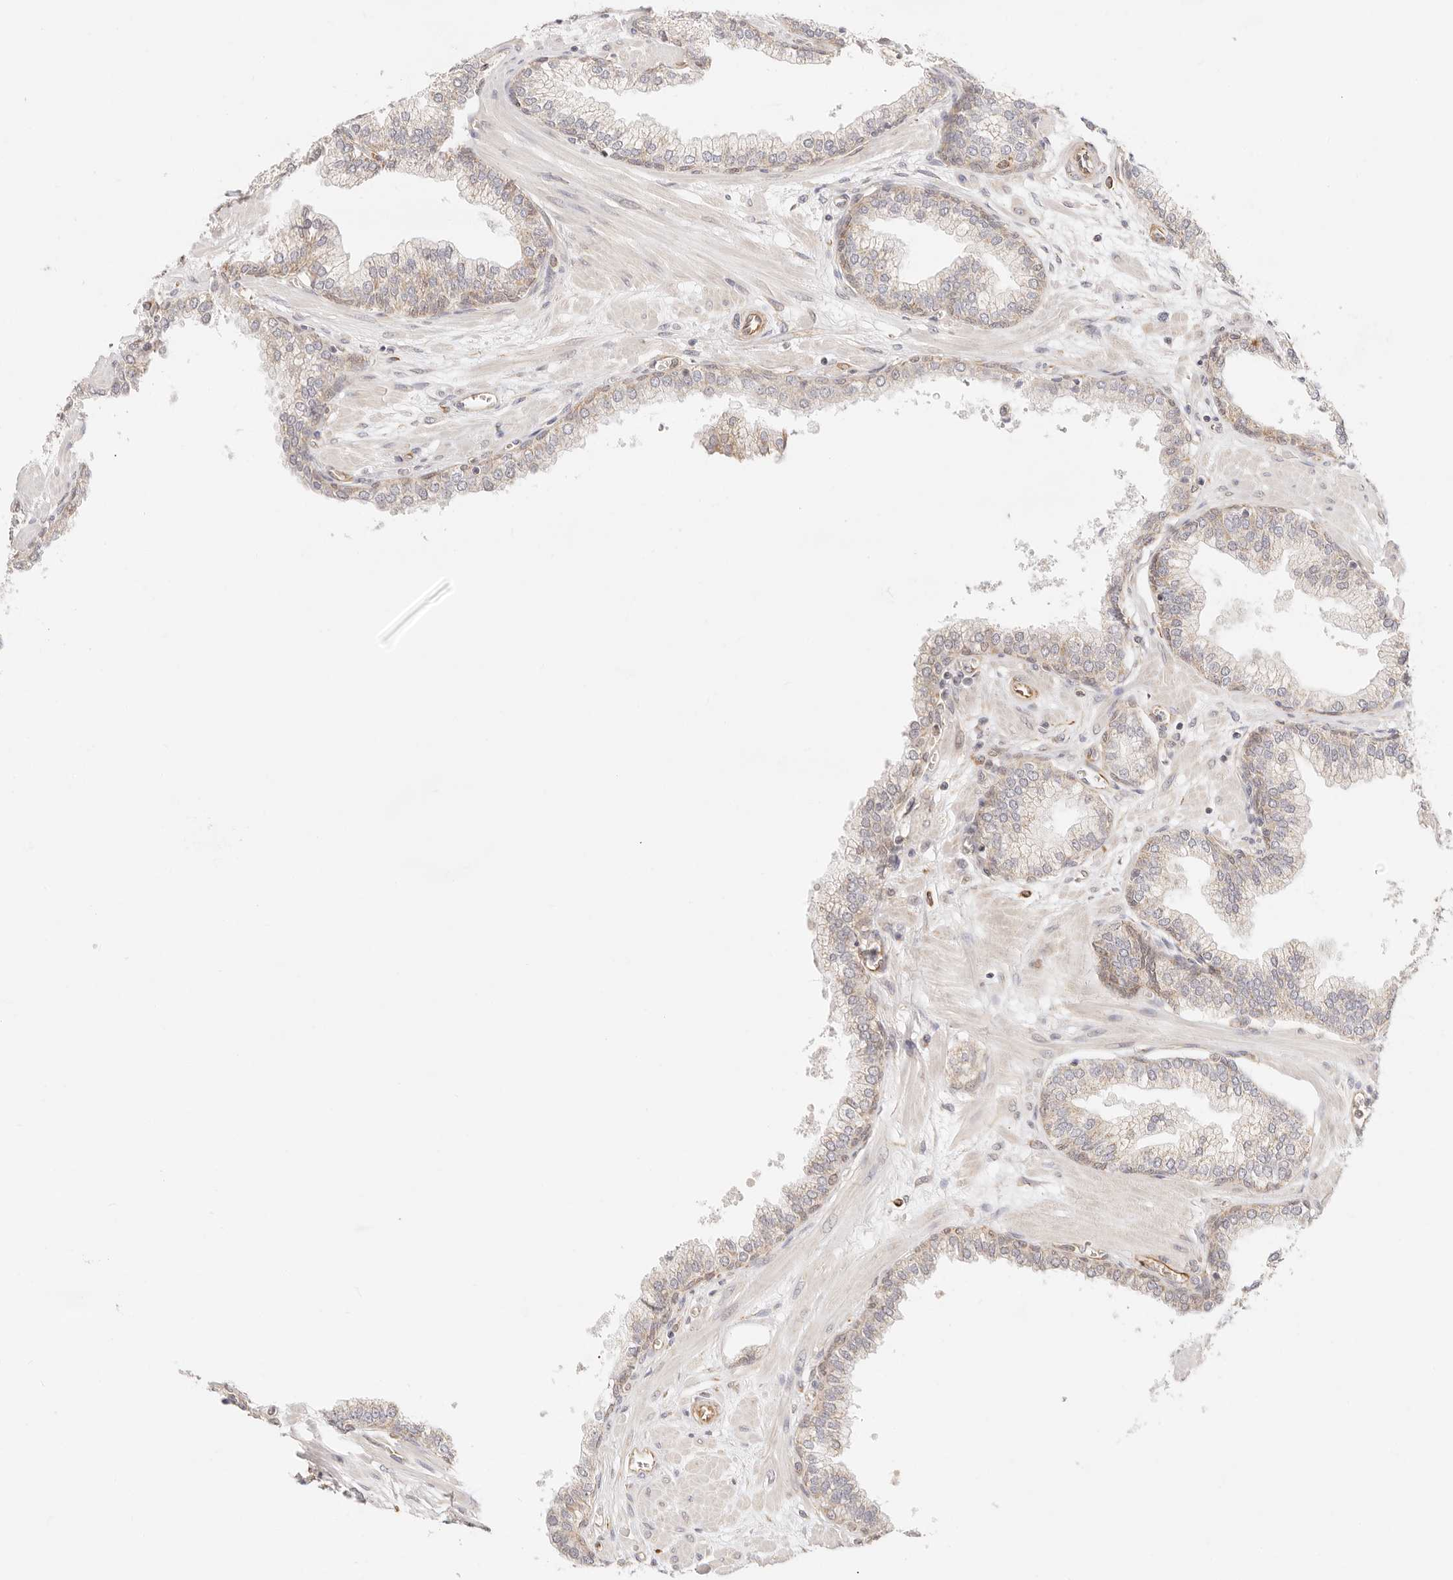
{"staining": {"intensity": "weak", "quantity": "25%-75%", "location": "cytoplasmic/membranous"}, "tissue": "prostate", "cell_type": "Glandular cells", "image_type": "normal", "snomed": [{"axis": "morphology", "description": "Normal tissue, NOS"}, {"axis": "morphology", "description": "Urothelial carcinoma, Low grade"}, {"axis": "topography", "description": "Urinary bladder"}, {"axis": "topography", "description": "Prostate"}], "caption": "Prostate stained with DAB (3,3'-diaminobenzidine) immunohistochemistry exhibits low levels of weak cytoplasmic/membranous staining in about 25%-75% of glandular cells.", "gene": "ZC3H11A", "patient": {"sex": "male", "age": 60}}